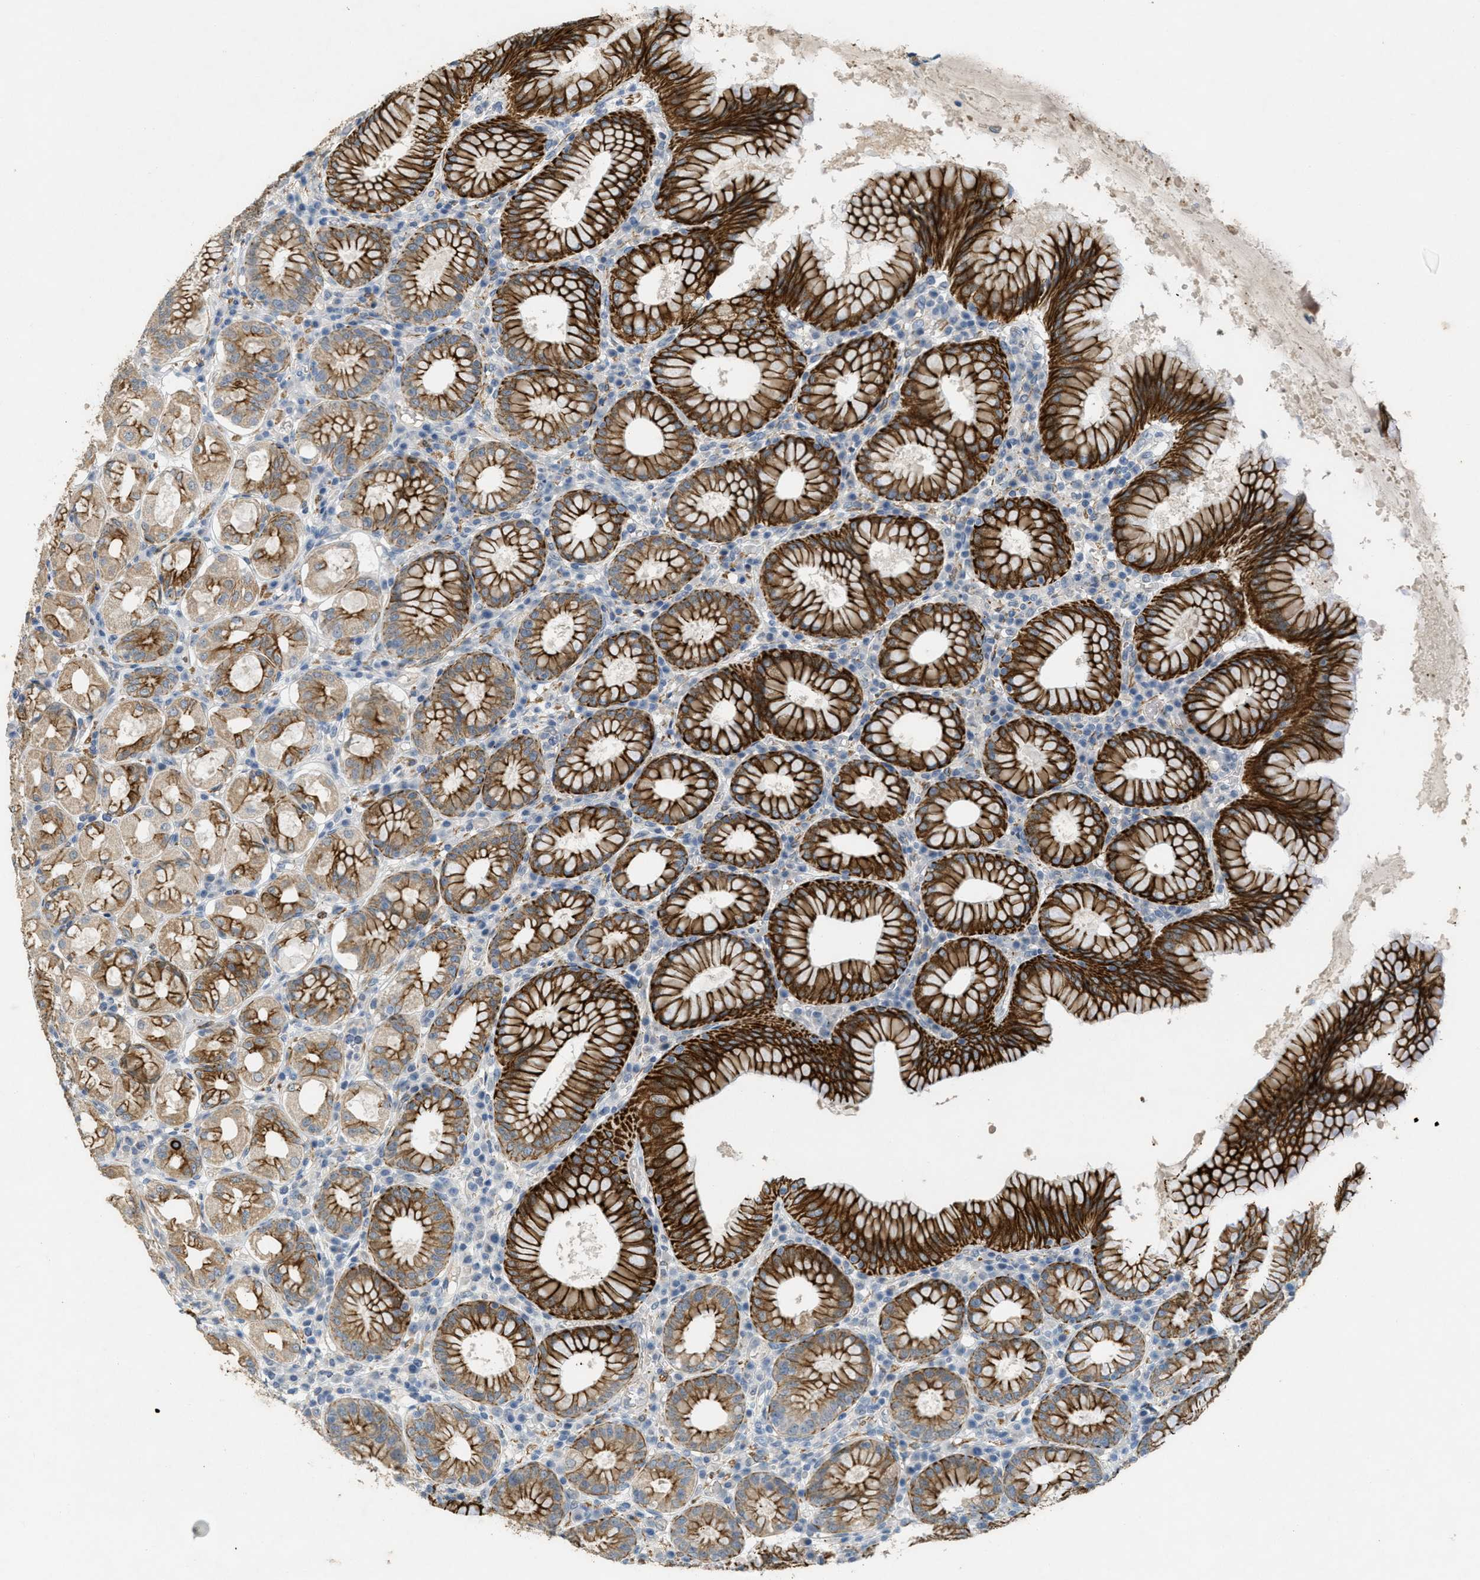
{"staining": {"intensity": "strong", "quantity": ">75%", "location": "cytoplasmic/membranous"}, "tissue": "stomach", "cell_type": "Glandular cells", "image_type": "normal", "snomed": [{"axis": "morphology", "description": "Normal tissue, NOS"}, {"axis": "topography", "description": "Stomach"}, {"axis": "topography", "description": "Stomach, lower"}], "caption": "This is a histology image of immunohistochemistry staining of normal stomach, which shows strong staining in the cytoplasmic/membranous of glandular cells.", "gene": "MRS2", "patient": {"sex": "female", "age": 56}}